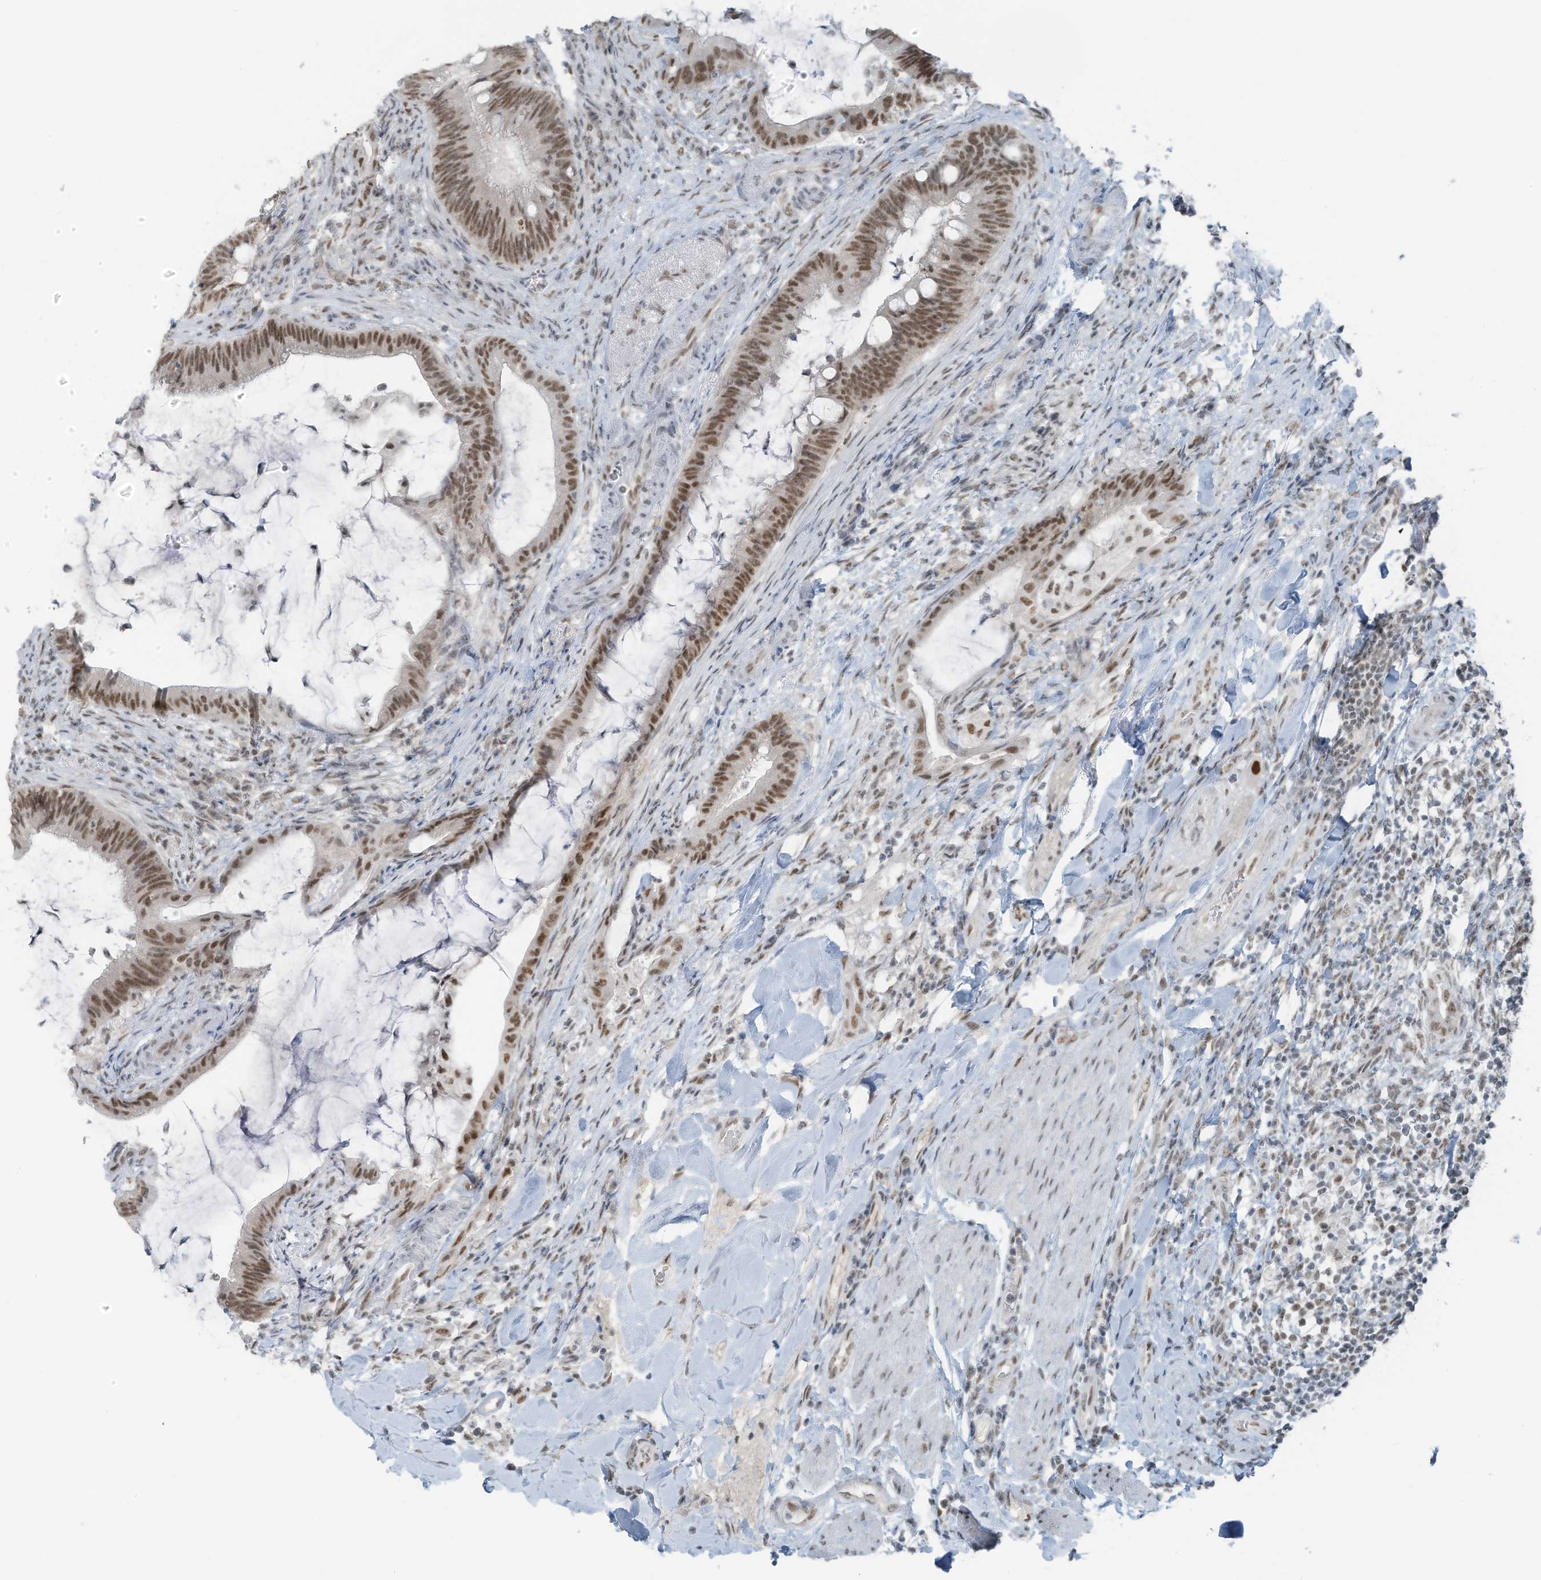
{"staining": {"intensity": "moderate", "quantity": ">75%", "location": "nuclear"}, "tissue": "colorectal cancer", "cell_type": "Tumor cells", "image_type": "cancer", "snomed": [{"axis": "morphology", "description": "Adenocarcinoma, NOS"}, {"axis": "topography", "description": "Colon"}], "caption": "Colorectal cancer tissue displays moderate nuclear staining in approximately >75% of tumor cells, visualized by immunohistochemistry.", "gene": "WRNIP1", "patient": {"sex": "female", "age": 66}}